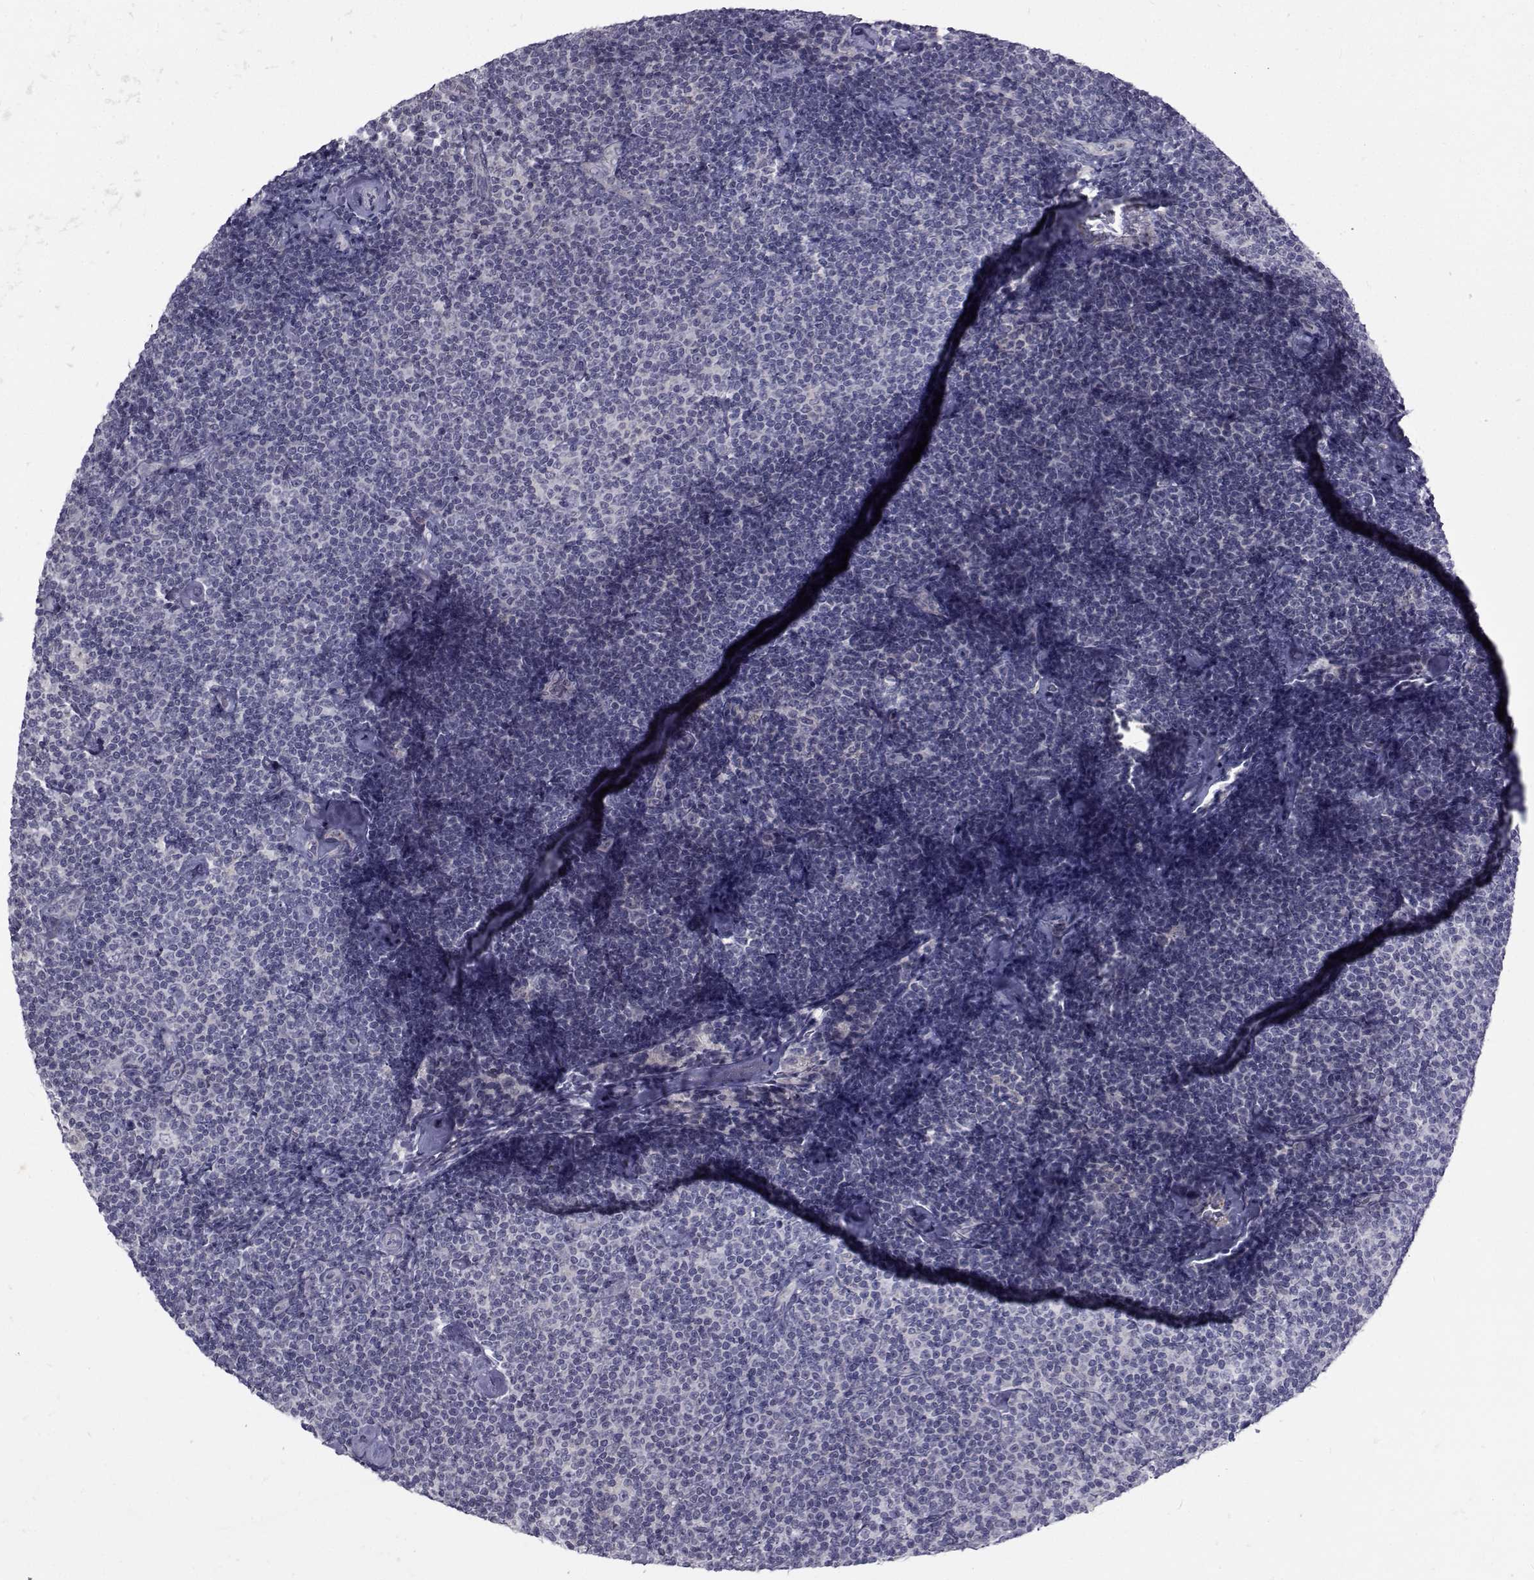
{"staining": {"intensity": "negative", "quantity": "none", "location": "none"}, "tissue": "lymphoma", "cell_type": "Tumor cells", "image_type": "cancer", "snomed": [{"axis": "morphology", "description": "Malignant lymphoma, non-Hodgkin's type, Low grade"}, {"axis": "topography", "description": "Lymph node"}], "caption": "Micrograph shows no protein staining in tumor cells of lymphoma tissue.", "gene": "SLC30A10", "patient": {"sex": "male", "age": 81}}